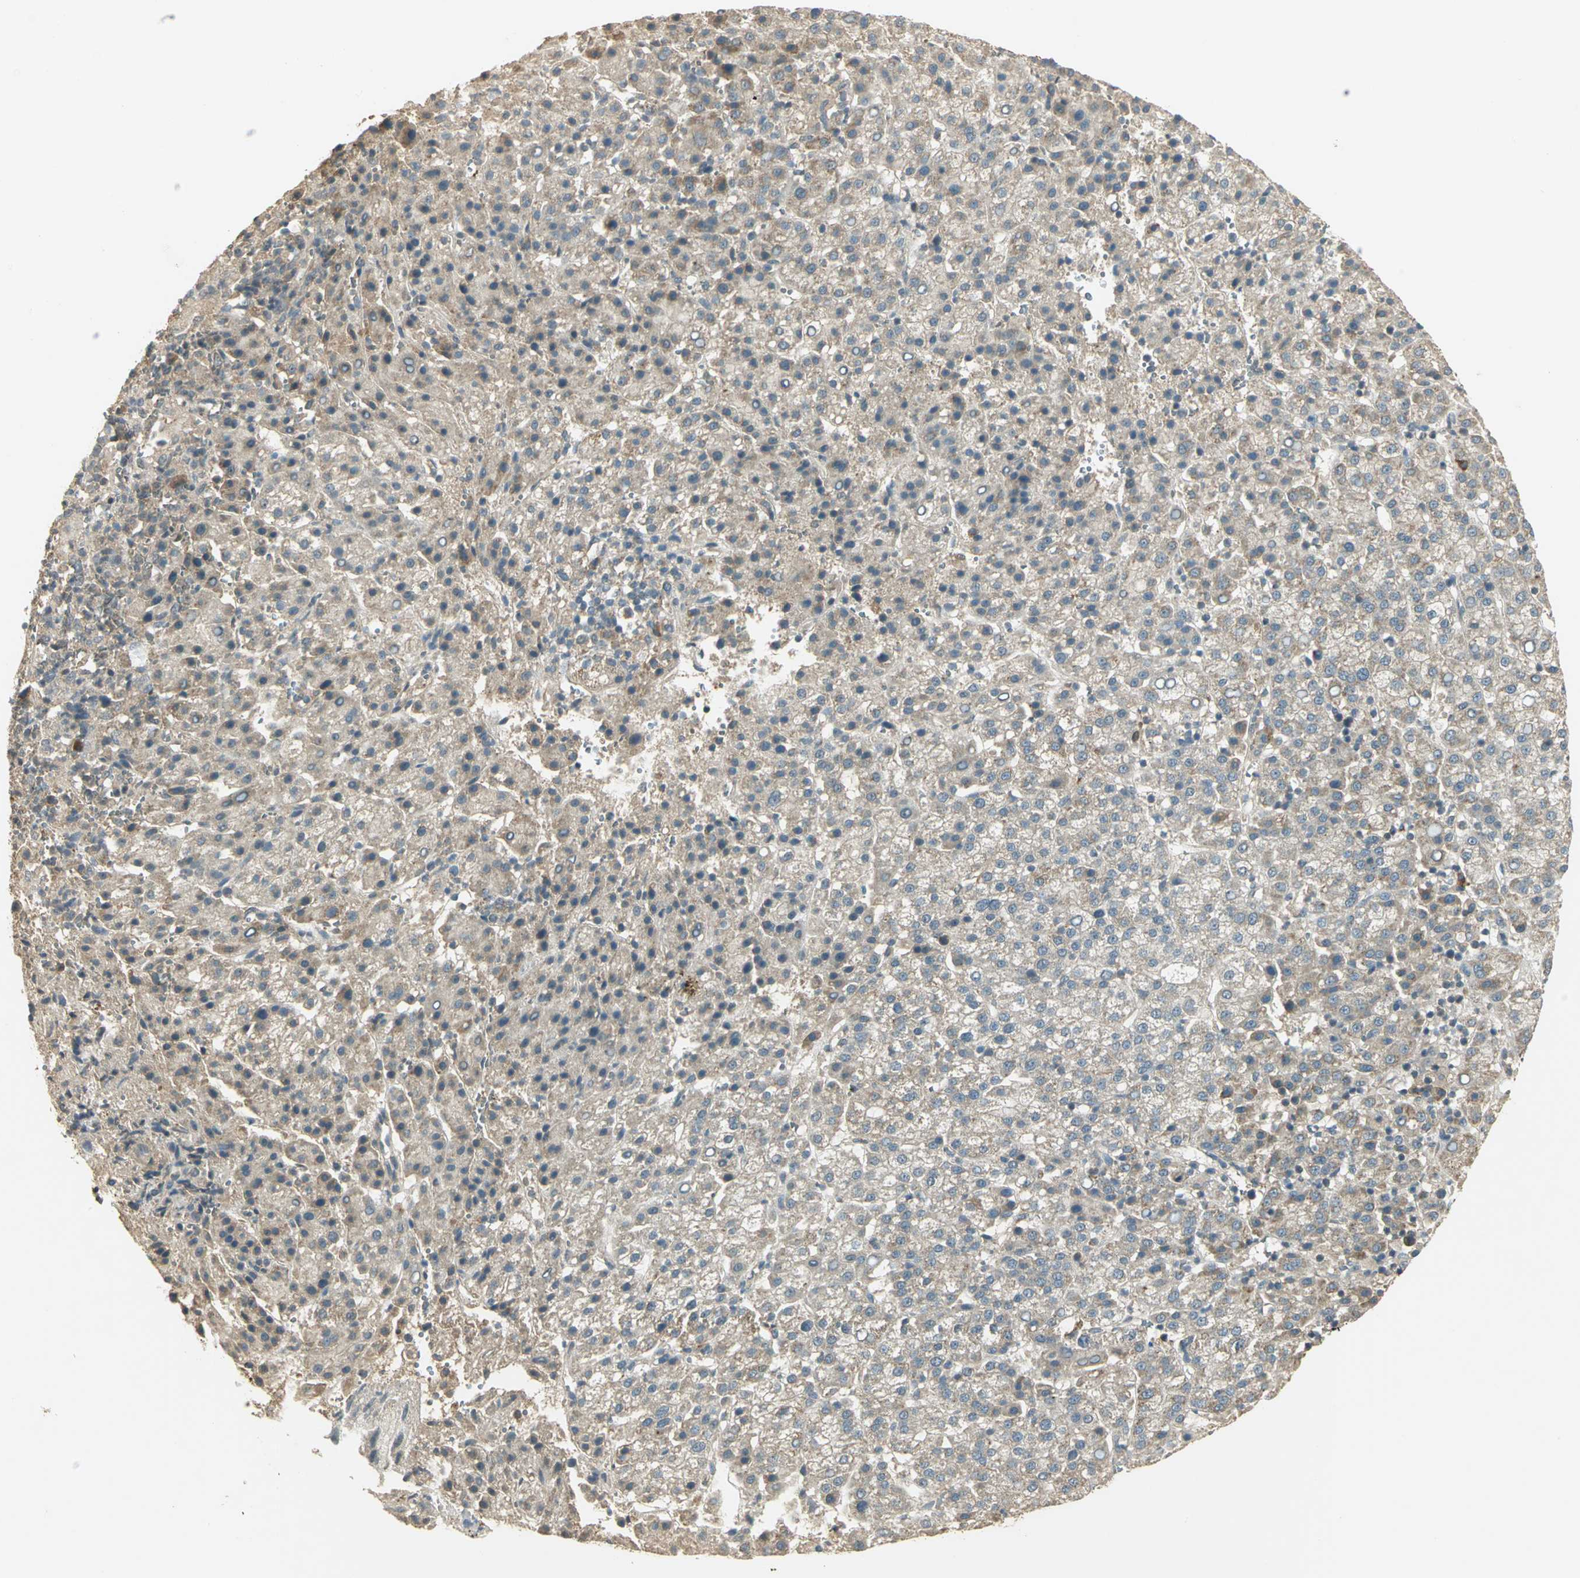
{"staining": {"intensity": "weak", "quantity": ">75%", "location": "cytoplasmic/membranous"}, "tissue": "liver cancer", "cell_type": "Tumor cells", "image_type": "cancer", "snomed": [{"axis": "morphology", "description": "Carcinoma, Hepatocellular, NOS"}, {"axis": "topography", "description": "Liver"}], "caption": "DAB (3,3'-diaminobenzidine) immunohistochemical staining of hepatocellular carcinoma (liver) exhibits weak cytoplasmic/membranous protein expression in about >75% of tumor cells. Immunohistochemistry (ihc) stains the protein of interest in brown and the nuclei are stained blue.", "gene": "KEAP1", "patient": {"sex": "female", "age": 58}}